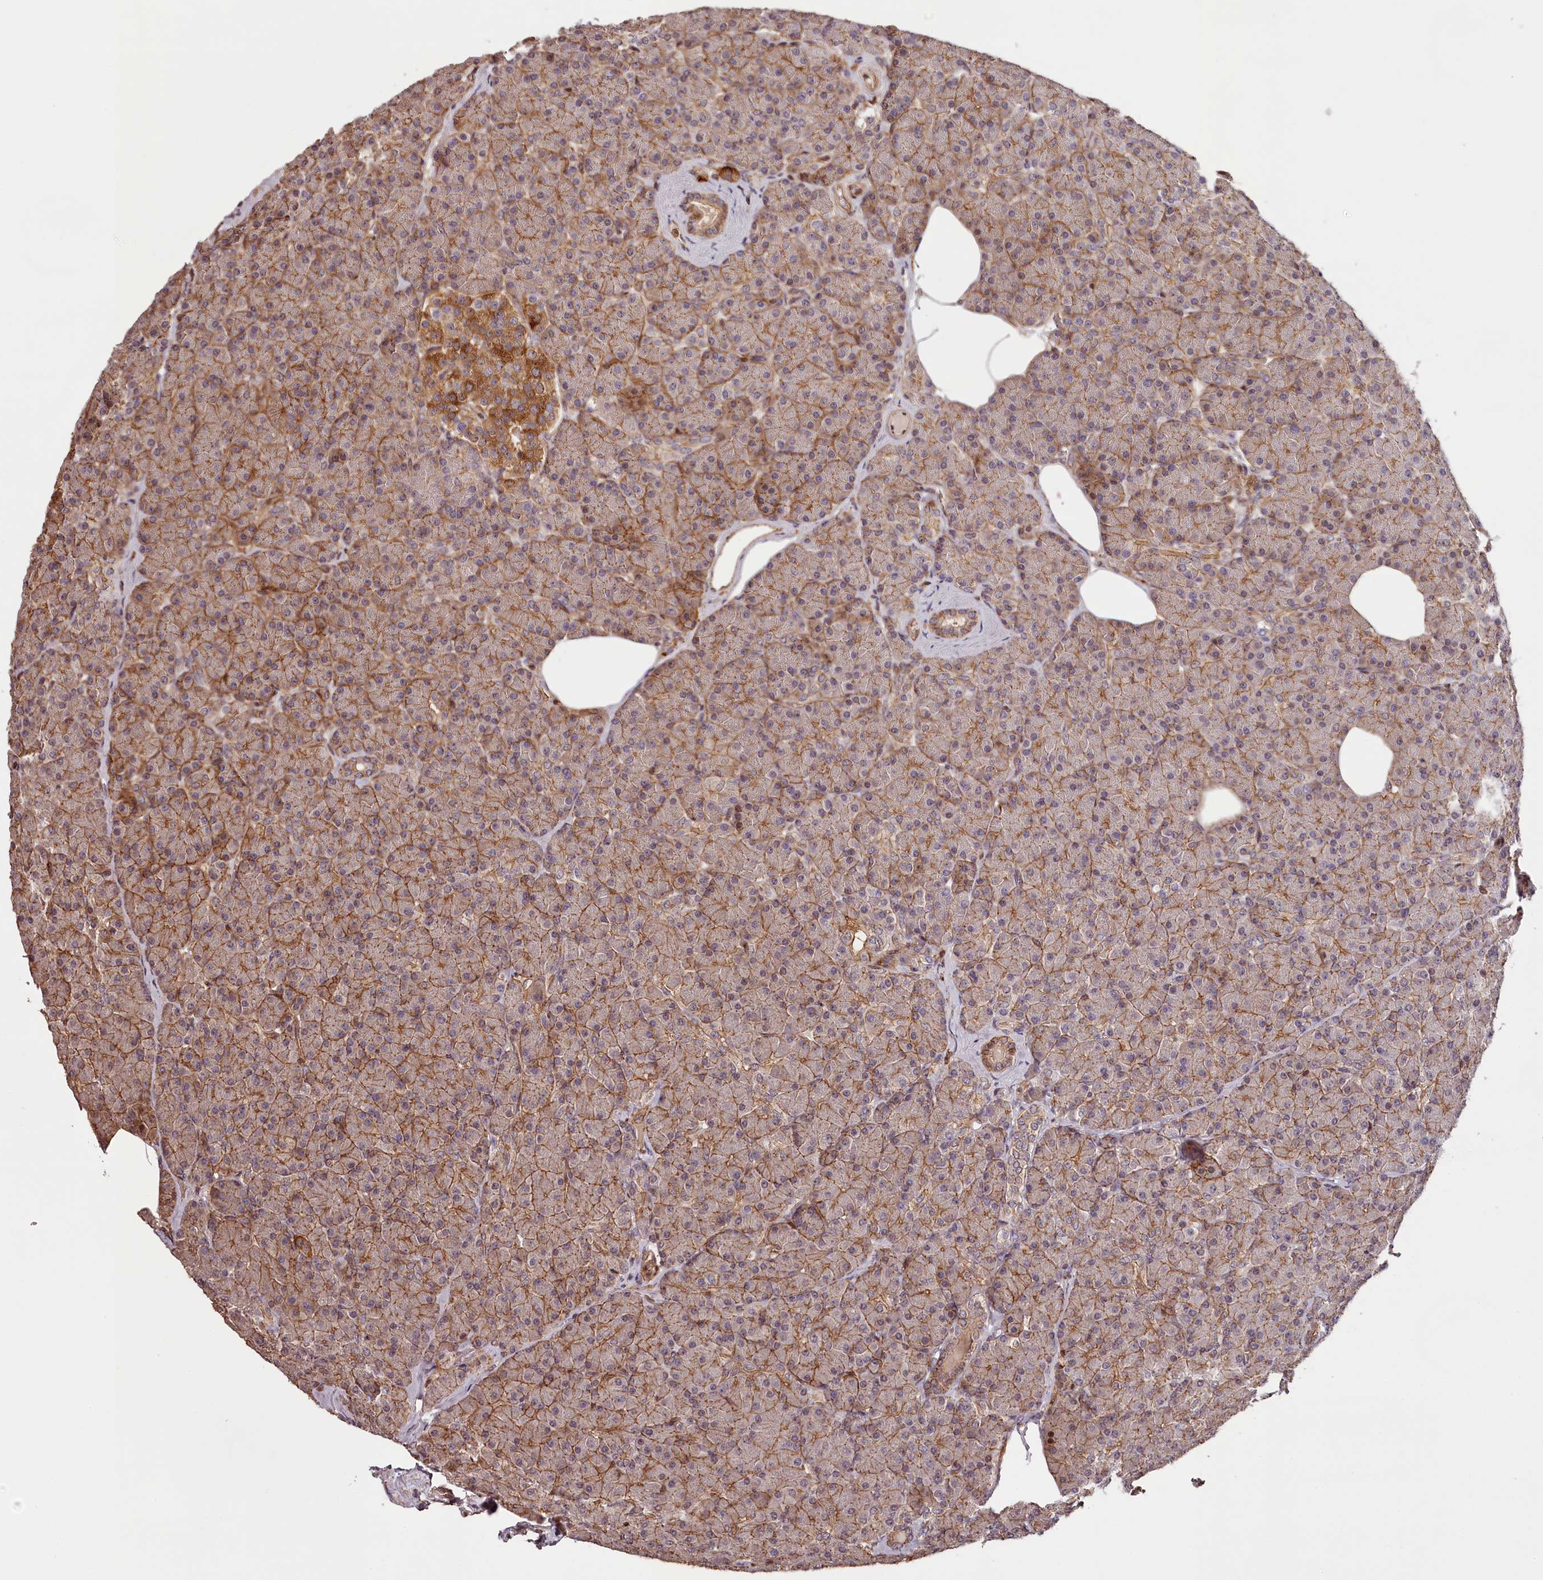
{"staining": {"intensity": "moderate", "quantity": ">75%", "location": "cytoplasmic/membranous"}, "tissue": "pancreas", "cell_type": "Exocrine glandular cells", "image_type": "normal", "snomed": [{"axis": "morphology", "description": "Normal tissue, NOS"}, {"axis": "topography", "description": "Pancreas"}], "caption": "High-magnification brightfield microscopy of benign pancreas stained with DAB (3,3'-diaminobenzidine) (brown) and counterstained with hematoxylin (blue). exocrine glandular cells exhibit moderate cytoplasmic/membranous expression is present in approximately>75% of cells.", "gene": "KIF14", "patient": {"sex": "female", "age": 43}}